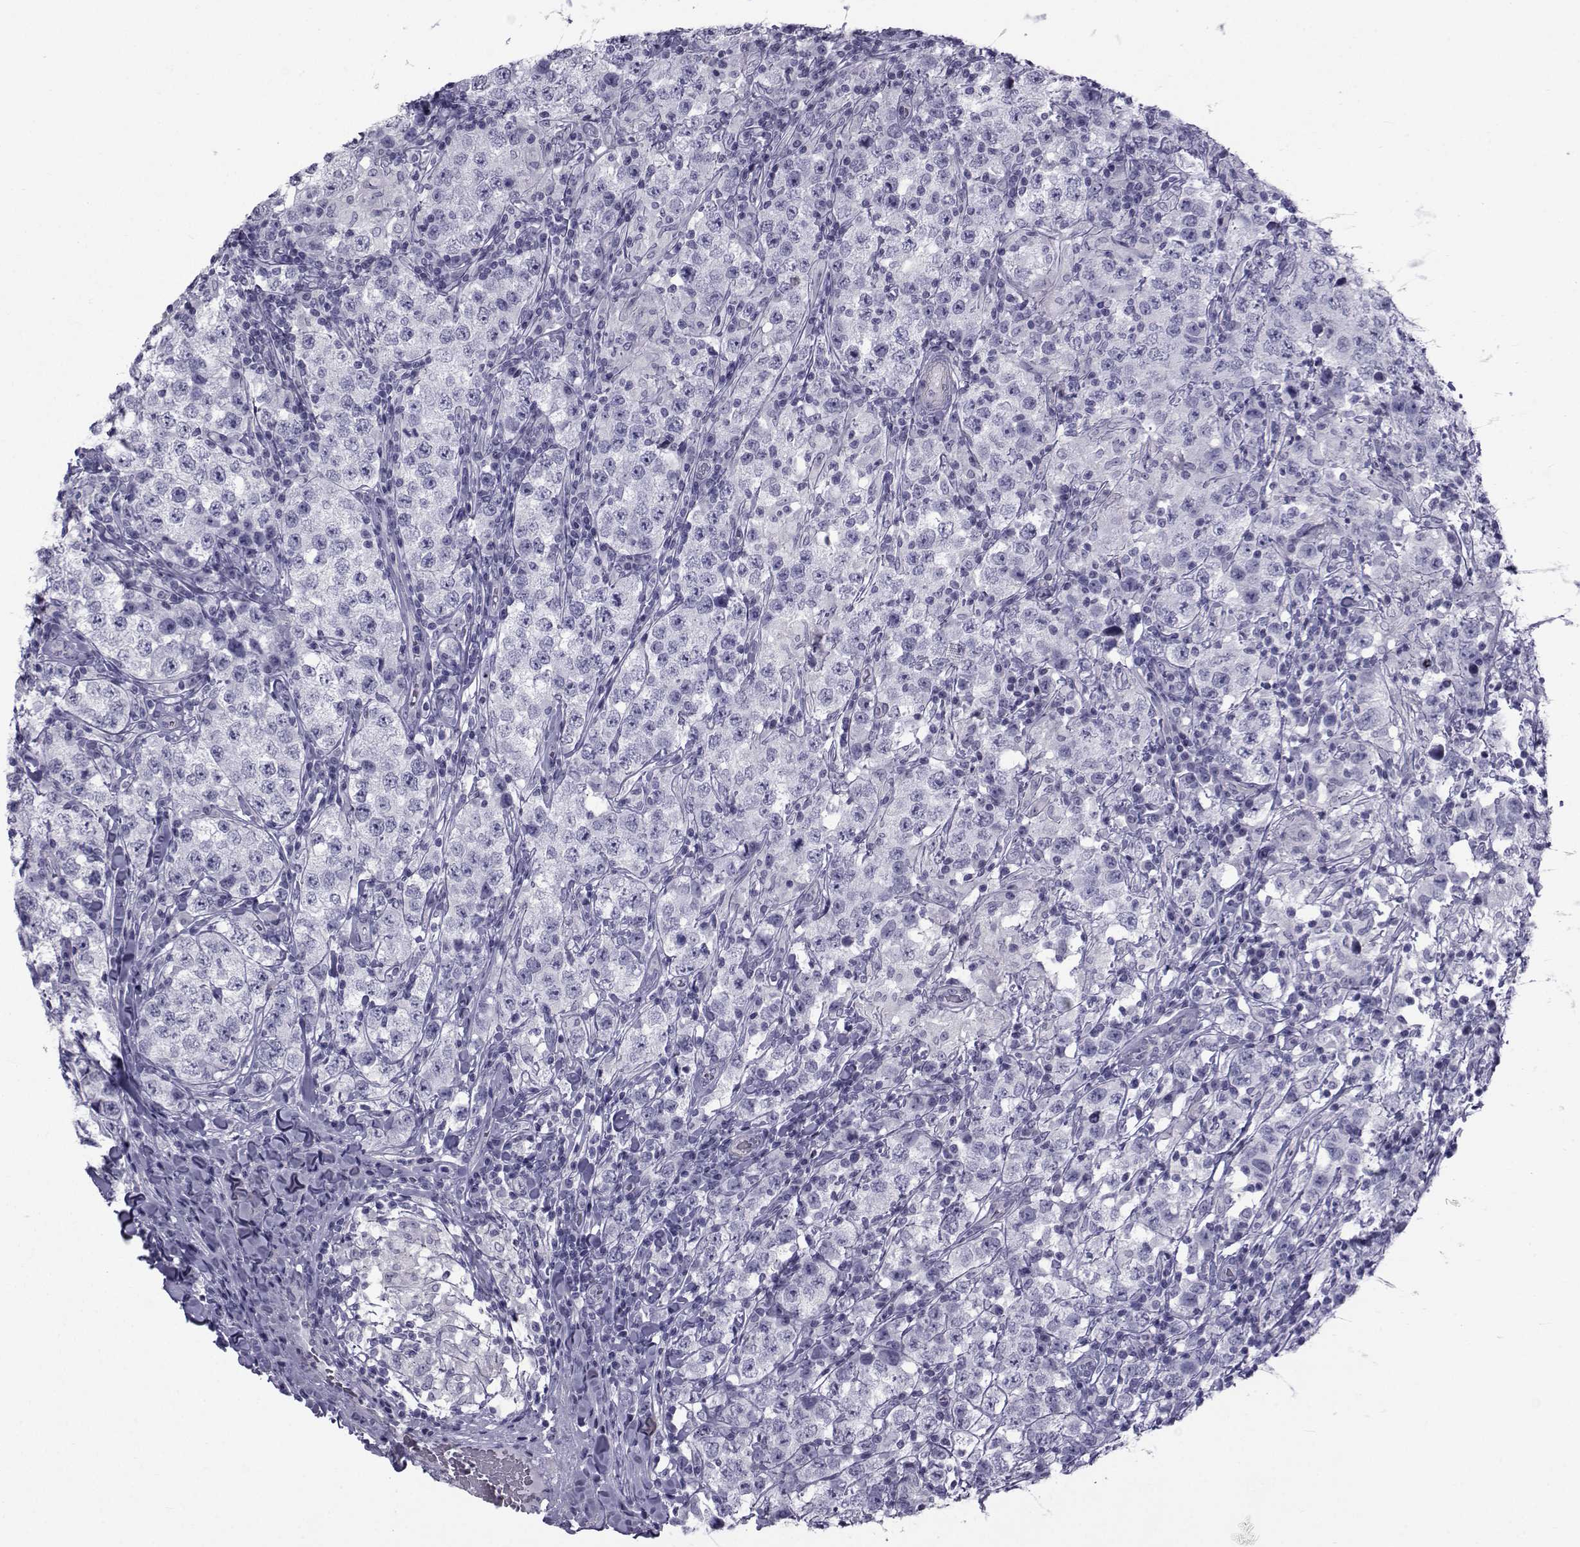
{"staining": {"intensity": "negative", "quantity": "none", "location": "none"}, "tissue": "testis cancer", "cell_type": "Tumor cells", "image_type": "cancer", "snomed": [{"axis": "morphology", "description": "Seminoma, NOS"}, {"axis": "morphology", "description": "Carcinoma, Embryonal, NOS"}, {"axis": "topography", "description": "Testis"}], "caption": "The immunohistochemistry micrograph has no significant positivity in tumor cells of testis cancer (embryonal carcinoma) tissue.", "gene": "SPANXD", "patient": {"sex": "male", "age": 41}}